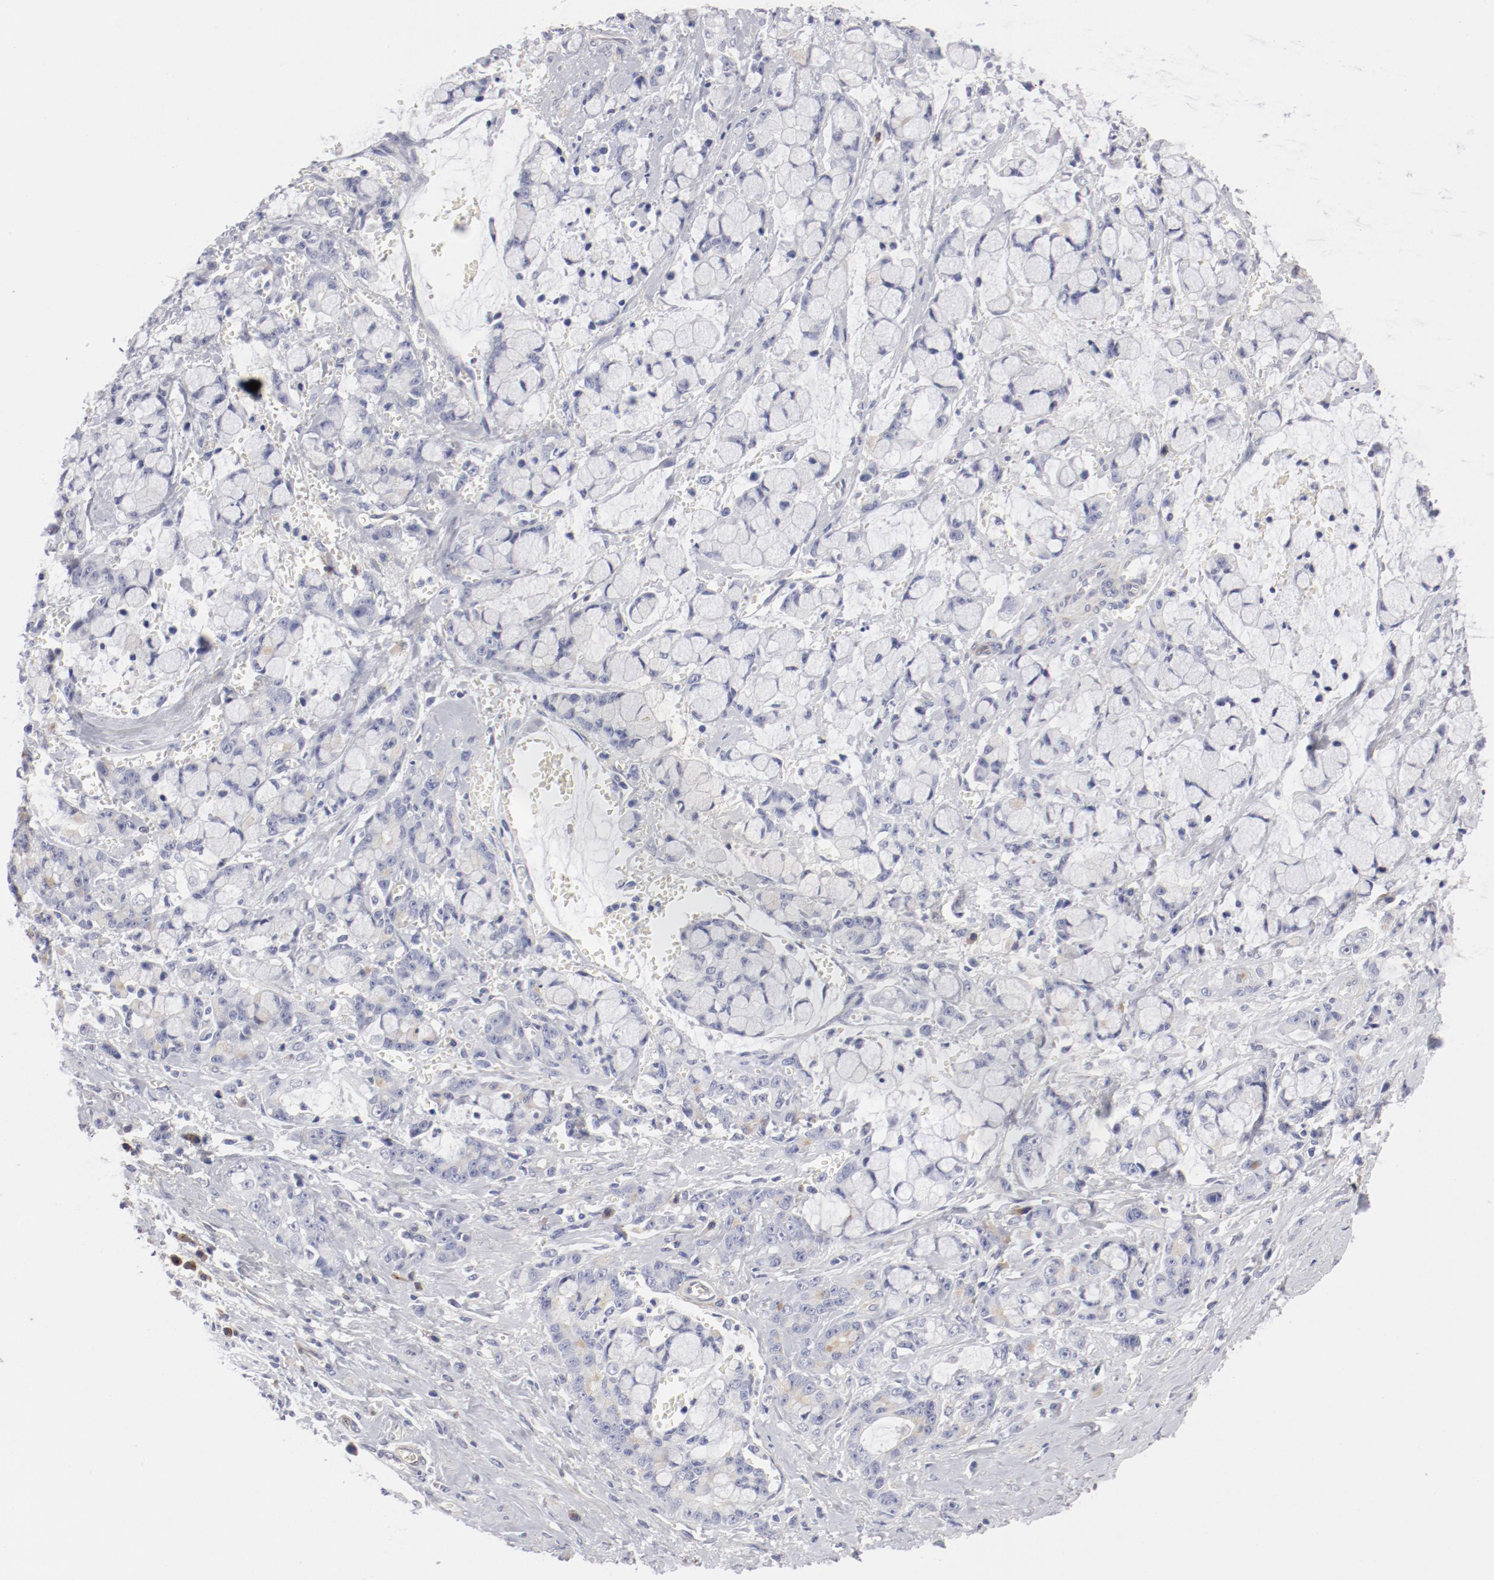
{"staining": {"intensity": "weak", "quantity": "<25%", "location": "cytoplasmic/membranous"}, "tissue": "pancreatic cancer", "cell_type": "Tumor cells", "image_type": "cancer", "snomed": [{"axis": "morphology", "description": "Adenocarcinoma, NOS"}, {"axis": "topography", "description": "Pancreas"}], "caption": "Image shows no significant protein expression in tumor cells of adenocarcinoma (pancreatic). (Immunohistochemistry, brightfield microscopy, high magnification).", "gene": "LAX1", "patient": {"sex": "female", "age": 73}}